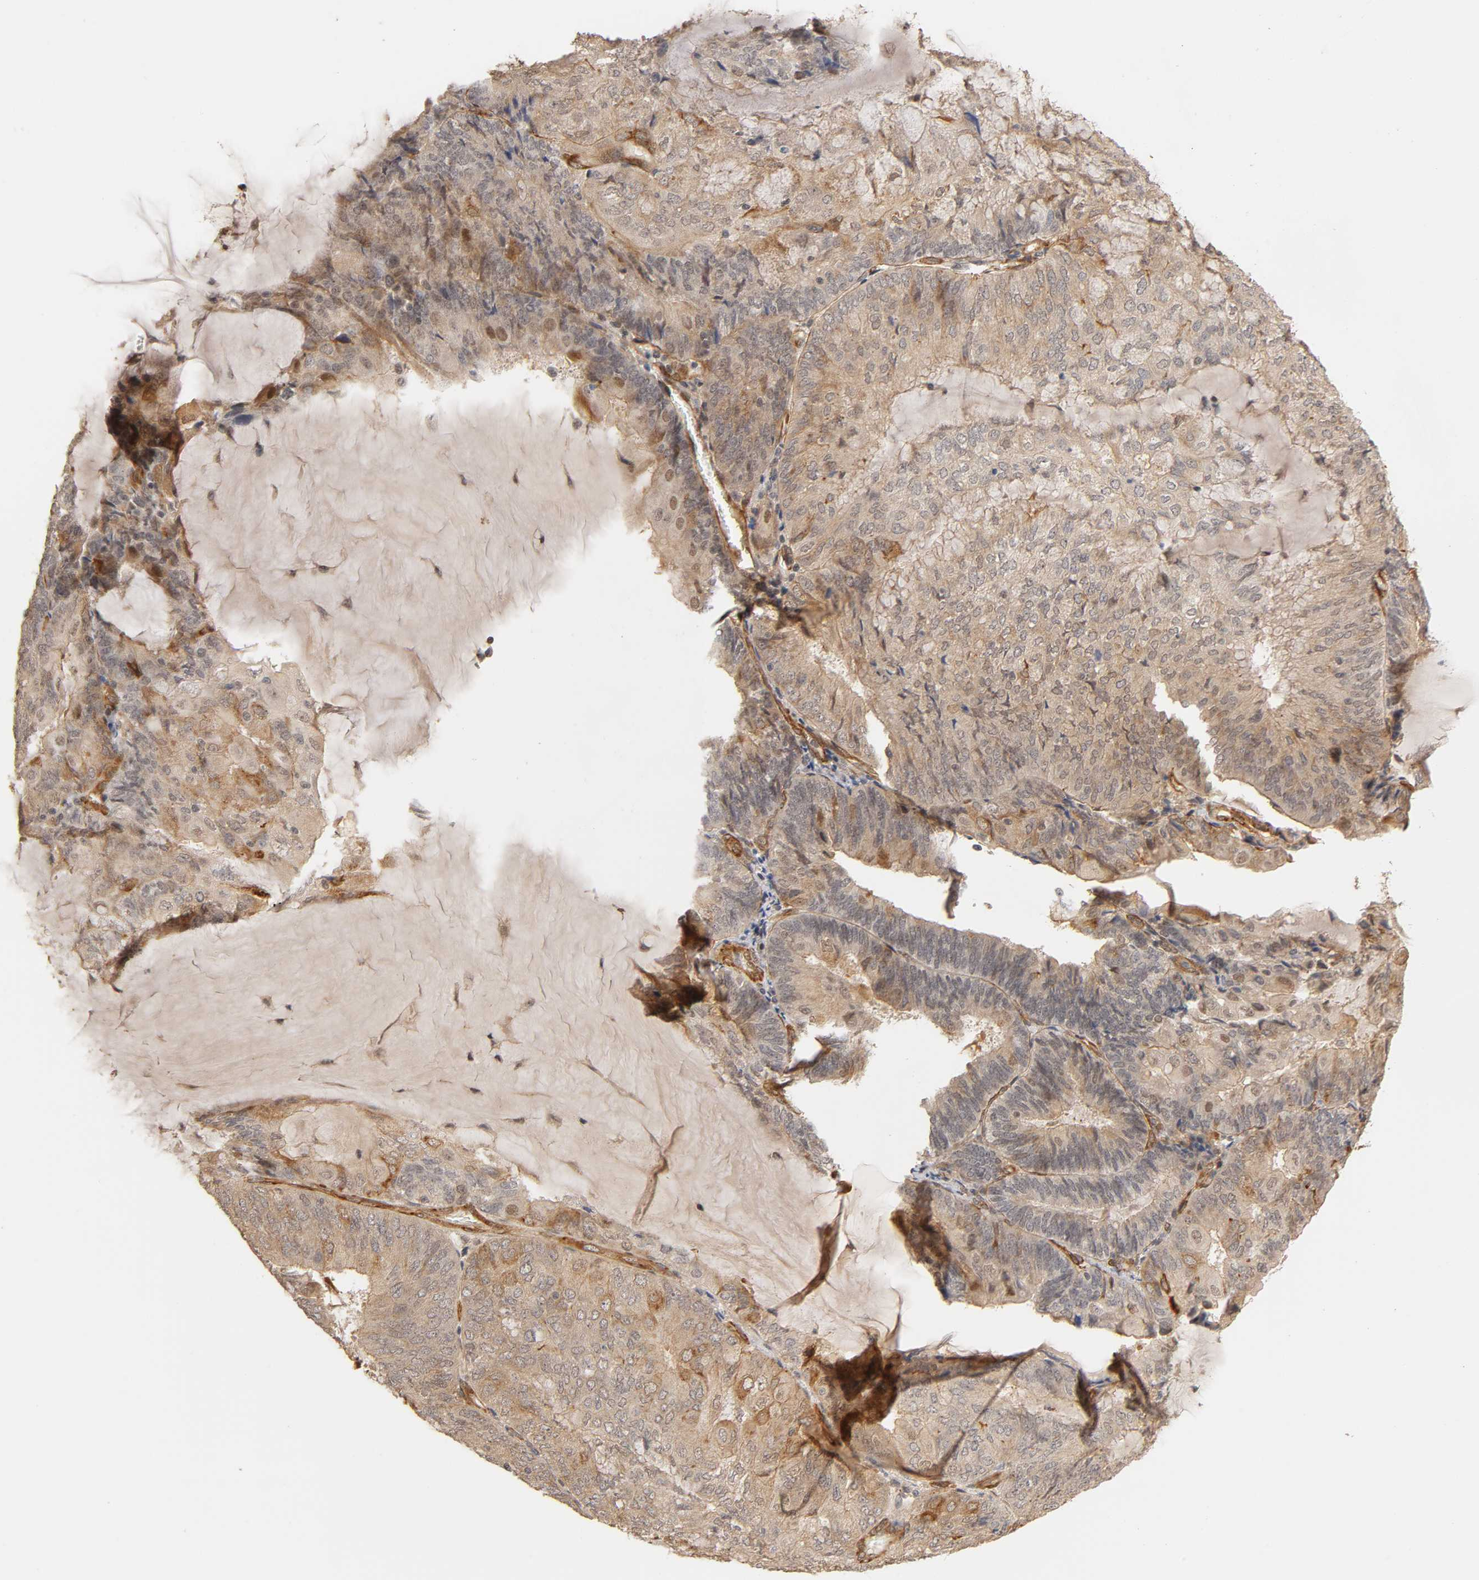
{"staining": {"intensity": "weak", "quantity": "<25%", "location": "cytoplasmic/membranous"}, "tissue": "endometrial cancer", "cell_type": "Tumor cells", "image_type": "cancer", "snomed": [{"axis": "morphology", "description": "Adenocarcinoma, NOS"}, {"axis": "topography", "description": "Endometrium"}], "caption": "High magnification brightfield microscopy of endometrial cancer stained with DAB (brown) and counterstained with hematoxylin (blue): tumor cells show no significant staining. (Stains: DAB immunohistochemistry (IHC) with hematoxylin counter stain, Microscopy: brightfield microscopy at high magnification).", "gene": "LAMB1", "patient": {"sex": "female", "age": 81}}